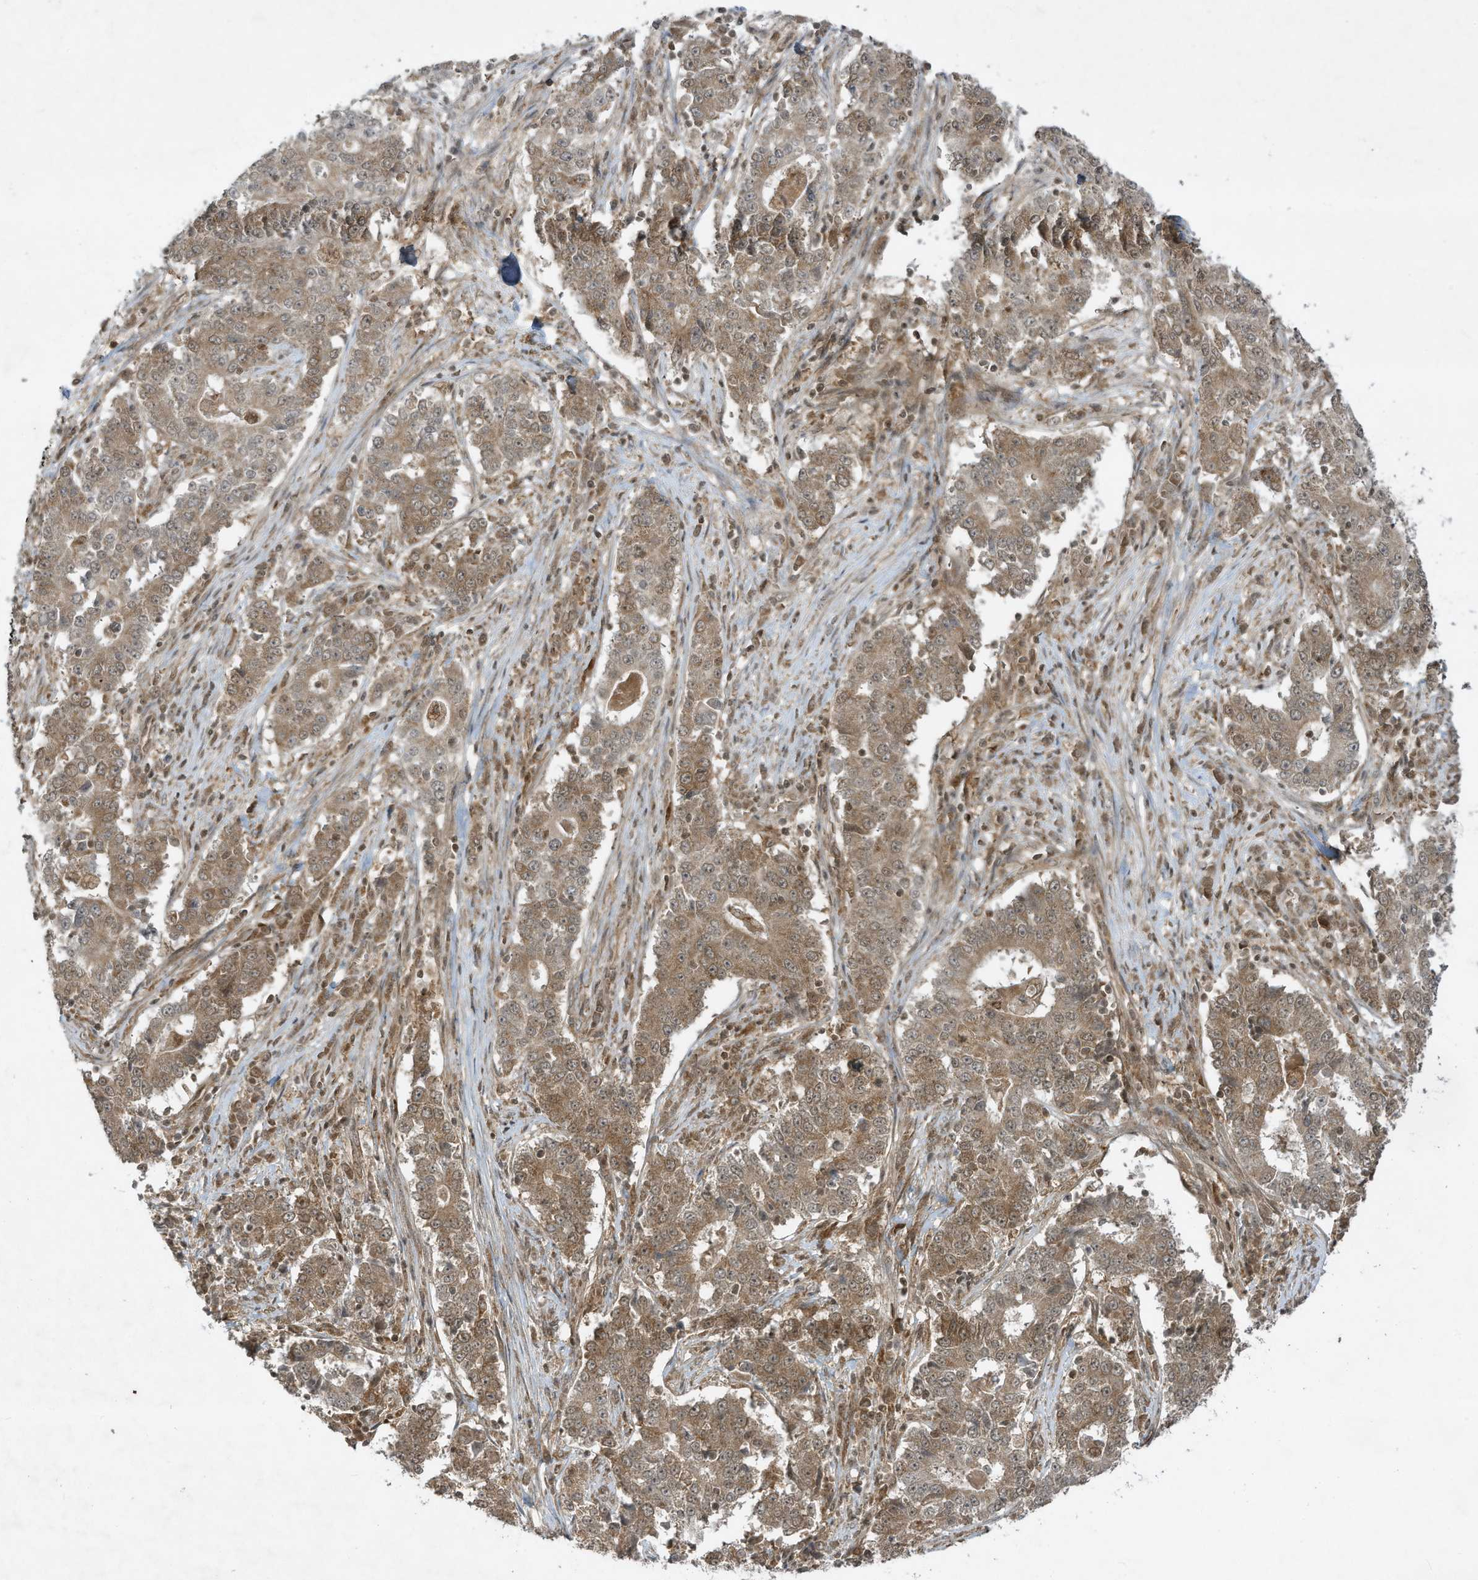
{"staining": {"intensity": "moderate", "quantity": ">75%", "location": "cytoplasmic/membranous"}, "tissue": "stomach cancer", "cell_type": "Tumor cells", "image_type": "cancer", "snomed": [{"axis": "morphology", "description": "Adenocarcinoma, NOS"}, {"axis": "topography", "description": "Stomach"}], "caption": "Immunohistochemical staining of stomach cancer reveals medium levels of moderate cytoplasmic/membranous protein positivity in approximately >75% of tumor cells. (IHC, brightfield microscopy, high magnification).", "gene": "CERT1", "patient": {"sex": "male", "age": 59}}